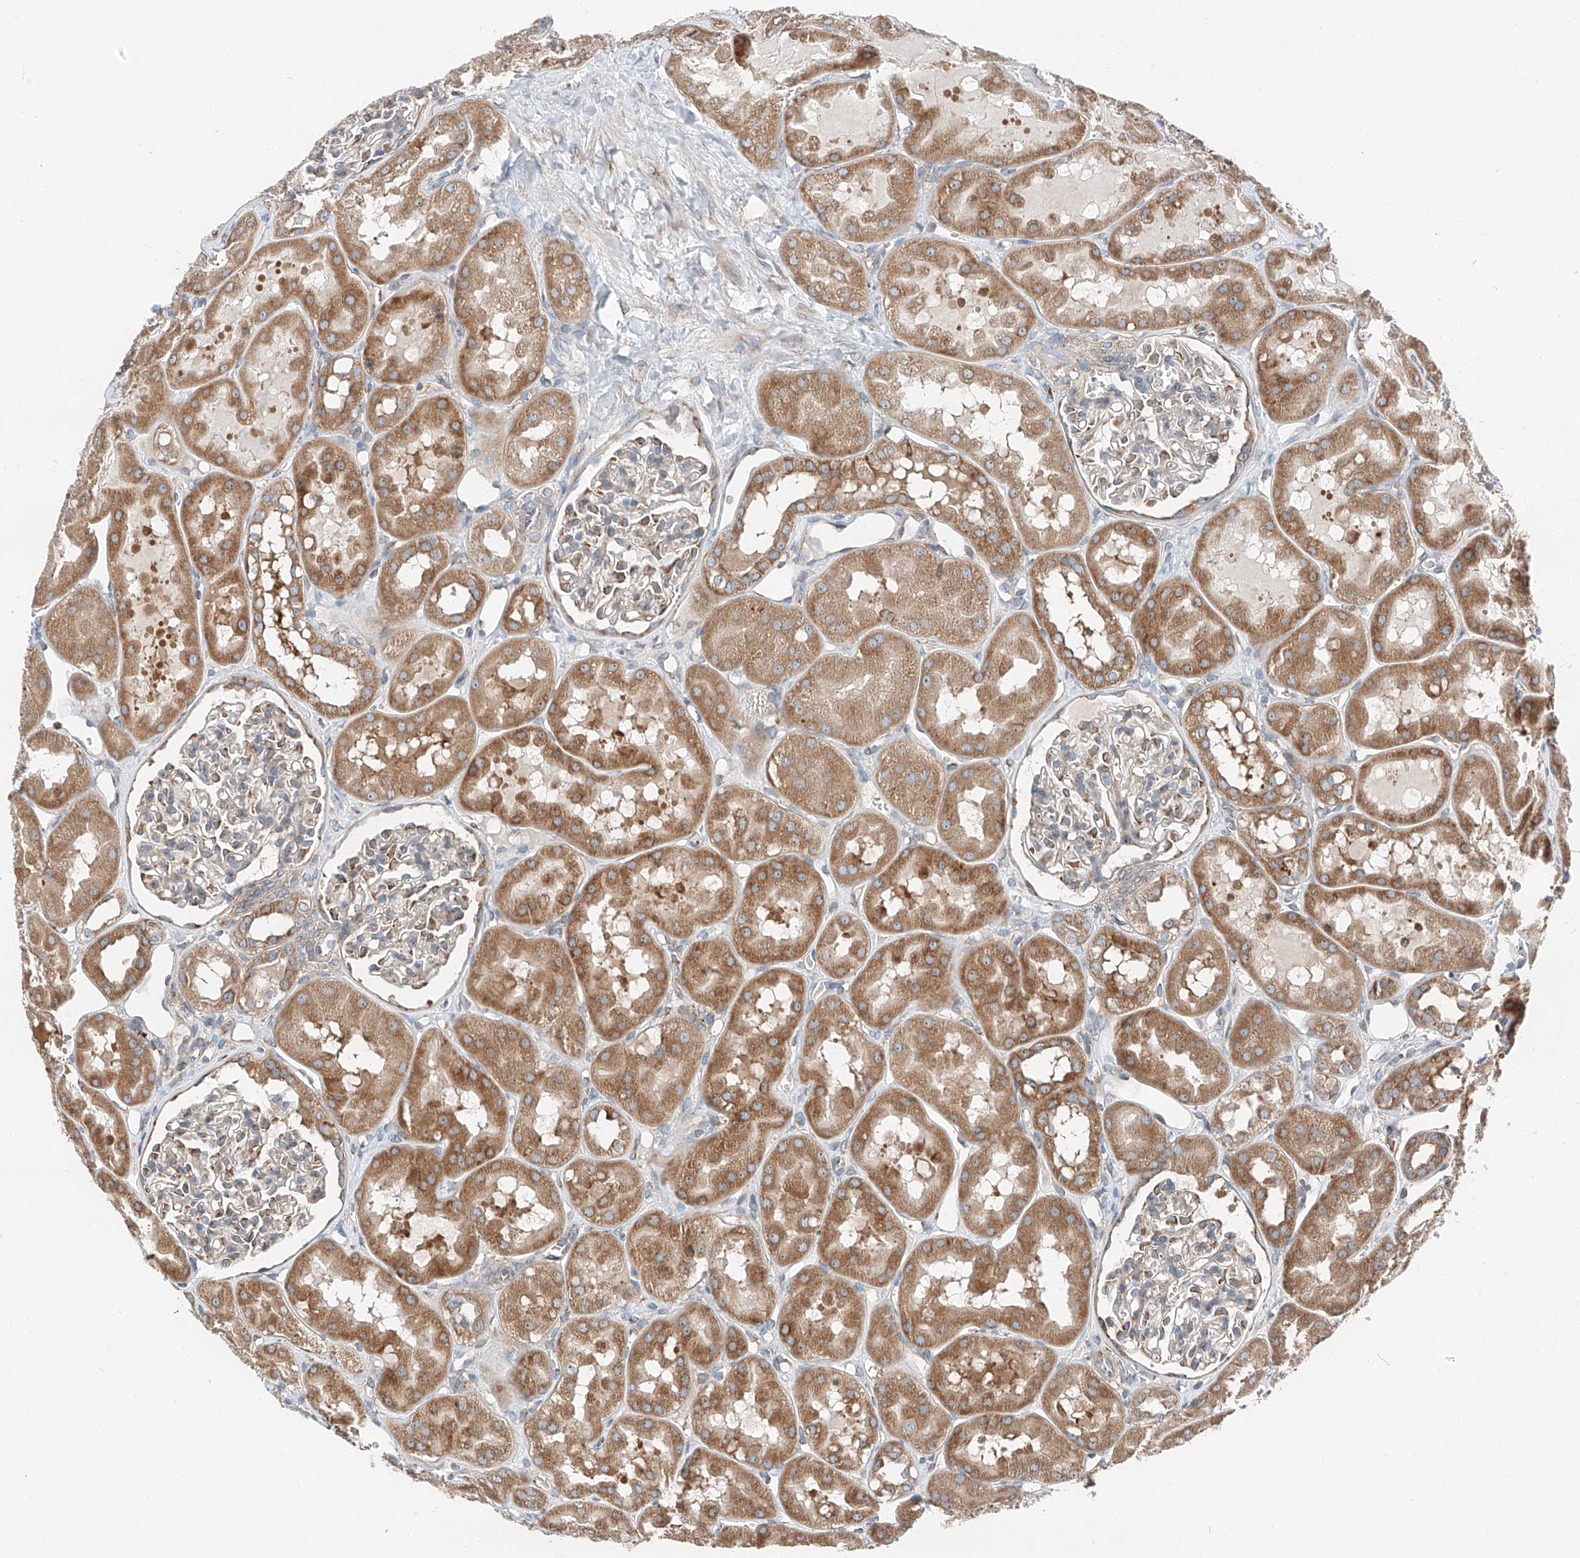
{"staining": {"intensity": "moderate", "quantity": "<25%", "location": "cytoplasmic/membranous"}, "tissue": "kidney", "cell_type": "Cells in glomeruli", "image_type": "normal", "snomed": [{"axis": "morphology", "description": "Normal tissue, NOS"}, {"axis": "topography", "description": "Kidney"}], "caption": "The image exhibits staining of normal kidney, revealing moderate cytoplasmic/membranous protein expression (brown color) within cells in glomeruli. Using DAB (brown) and hematoxylin (blue) stains, captured at high magnification using brightfield microscopy.", "gene": "ZC3H15", "patient": {"sex": "male", "age": 16}}